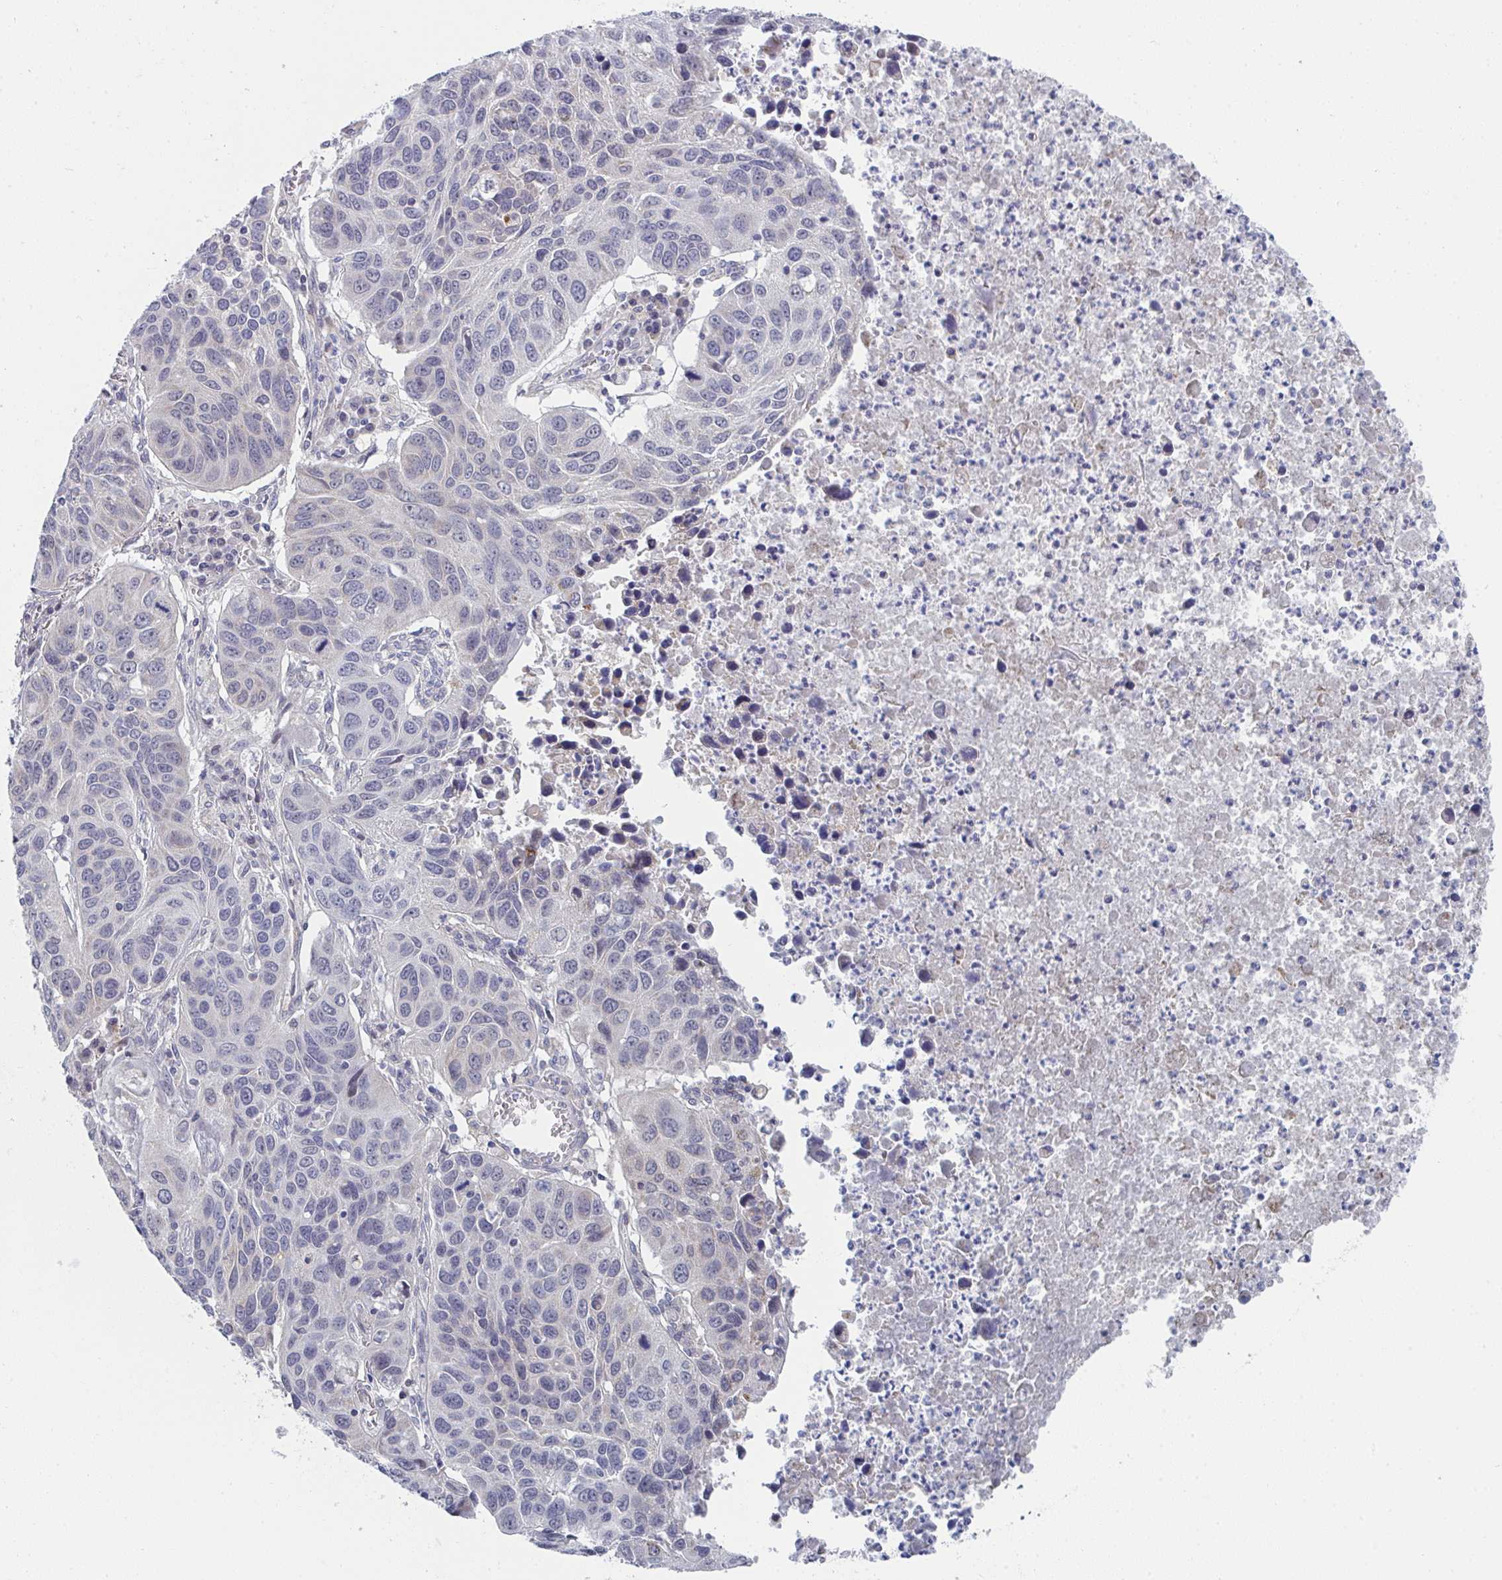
{"staining": {"intensity": "moderate", "quantity": "<25%", "location": "cytoplasmic/membranous"}, "tissue": "lung cancer", "cell_type": "Tumor cells", "image_type": "cancer", "snomed": [{"axis": "morphology", "description": "Squamous cell carcinoma, NOS"}, {"axis": "topography", "description": "Lung"}], "caption": "This histopathology image reveals immunohistochemistry staining of lung squamous cell carcinoma, with low moderate cytoplasmic/membranous expression in about <25% of tumor cells.", "gene": "VWDE", "patient": {"sex": "female", "age": 61}}